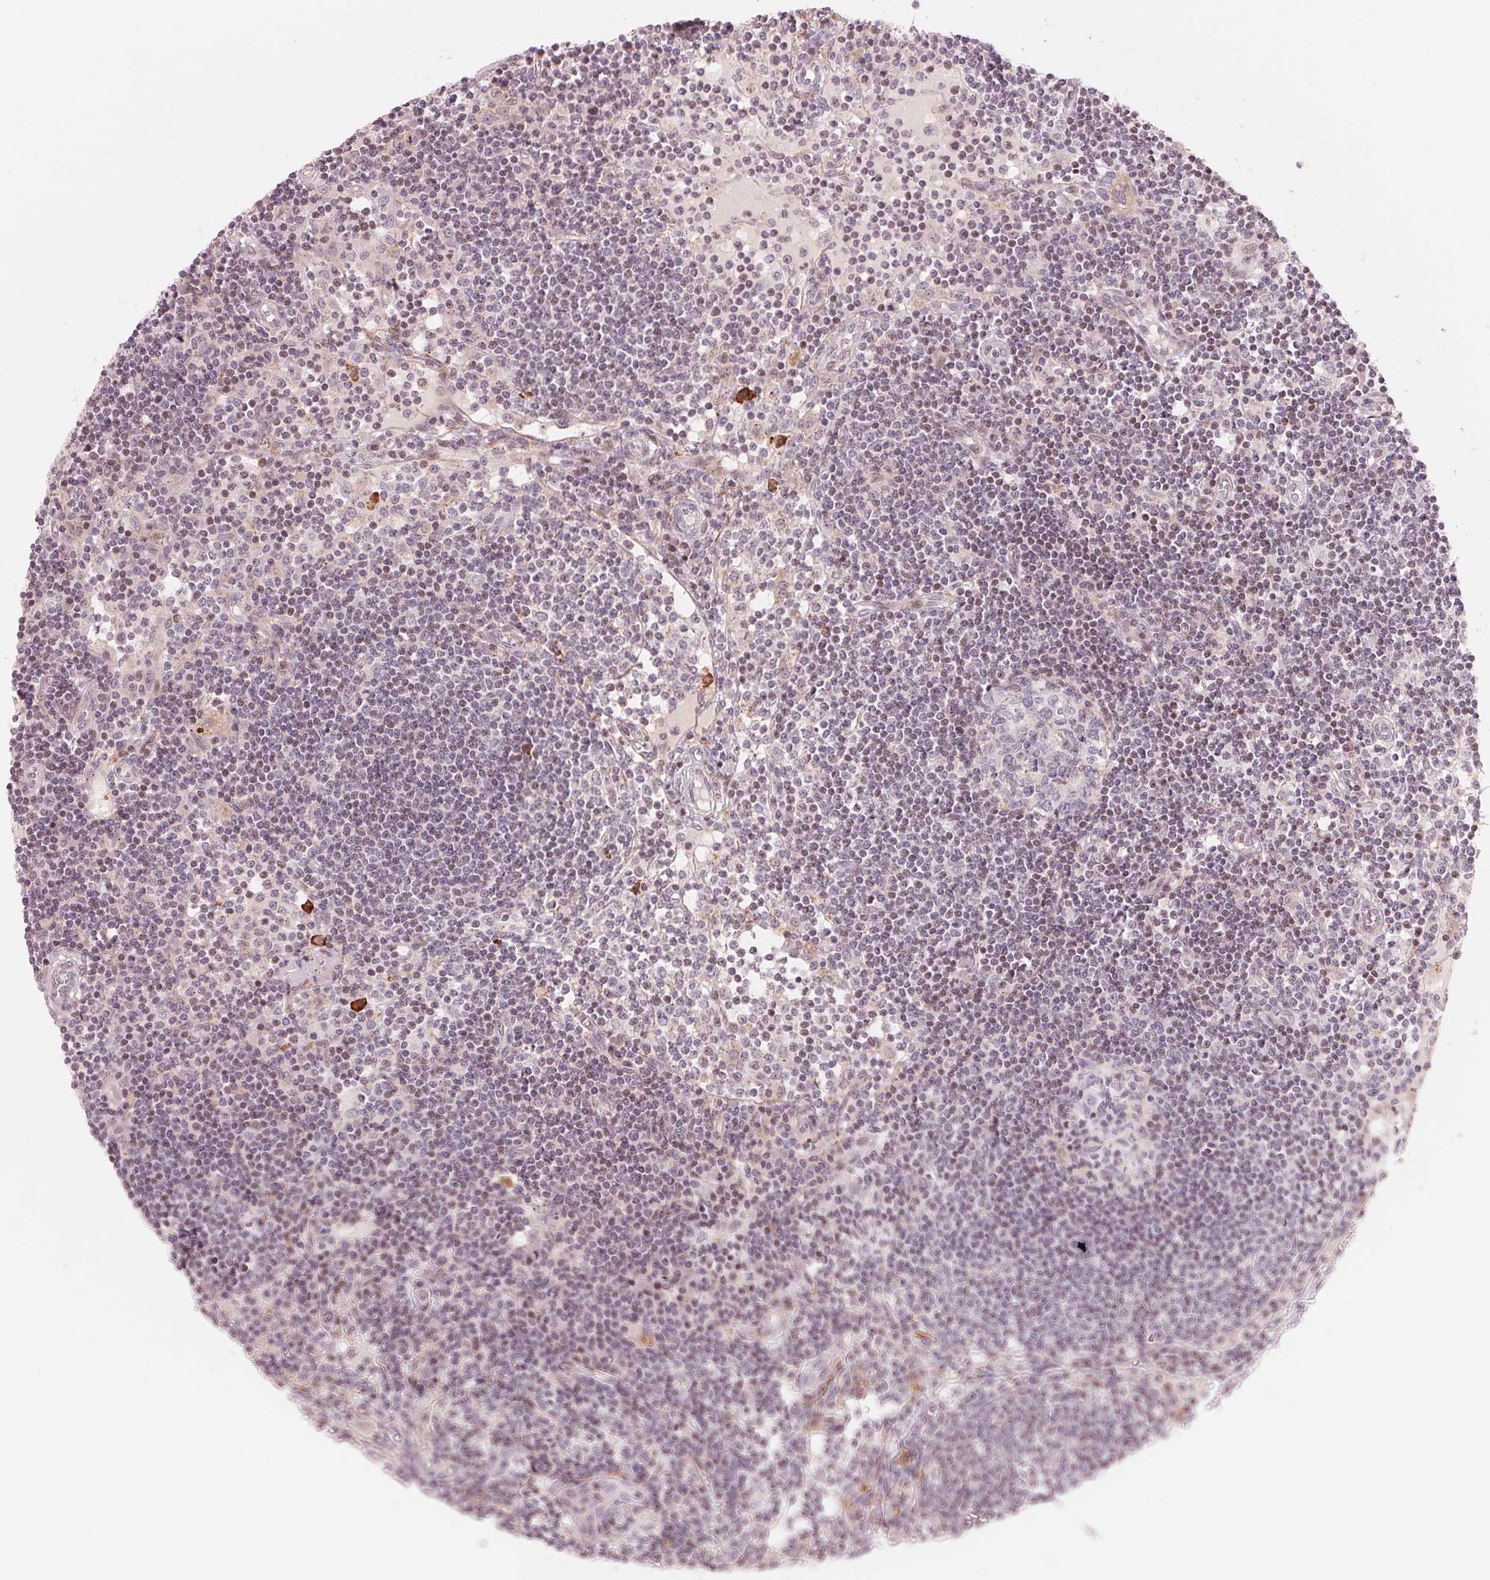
{"staining": {"intensity": "weak", "quantity": "<25%", "location": "cytoplasmic/membranous"}, "tissue": "lymph node", "cell_type": "Germinal center cells", "image_type": "normal", "snomed": [{"axis": "morphology", "description": "Normal tissue, NOS"}, {"axis": "topography", "description": "Lymph node"}], "caption": "There is no significant expression in germinal center cells of lymph node. (Stains: DAB (3,3'-diaminobenzidine) immunohistochemistry (IHC) with hematoxylin counter stain, Microscopy: brightfield microscopy at high magnification).", "gene": "SLC17A4", "patient": {"sex": "female", "age": 72}}